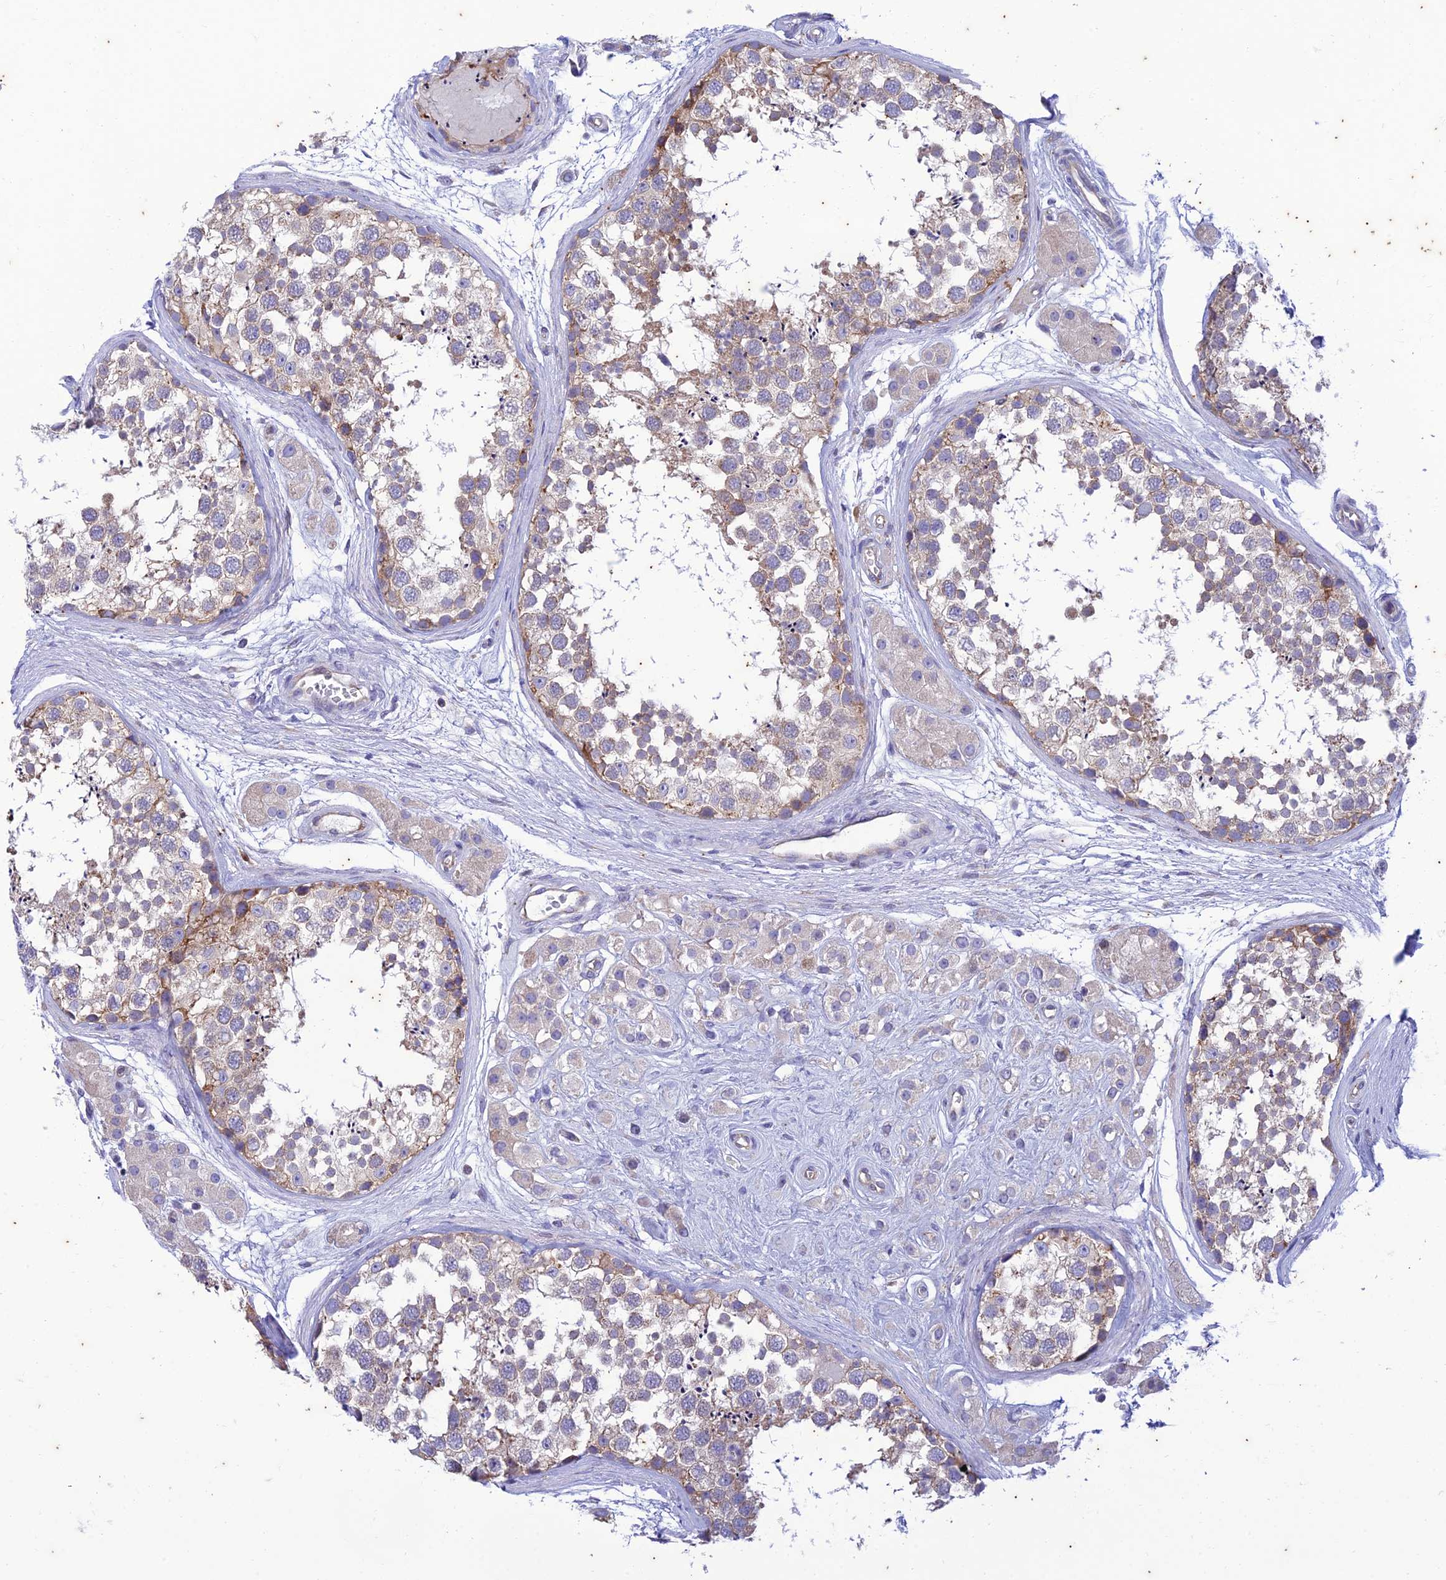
{"staining": {"intensity": "weak", "quantity": "25%-75%", "location": "cytoplasmic/membranous"}, "tissue": "testis", "cell_type": "Cells in seminiferous ducts", "image_type": "normal", "snomed": [{"axis": "morphology", "description": "Normal tissue, NOS"}, {"axis": "topography", "description": "Testis"}], "caption": "Normal testis displays weak cytoplasmic/membranous staining in about 25%-75% of cells in seminiferous ducts The staining was performed using DAB to visualize the protein expression in brown, while the nuclei were stained in blue with hematoxylin (Magnification: 20x)..", "gene": "PIMREG", "patient": {"sex": "male", "age": 56}}